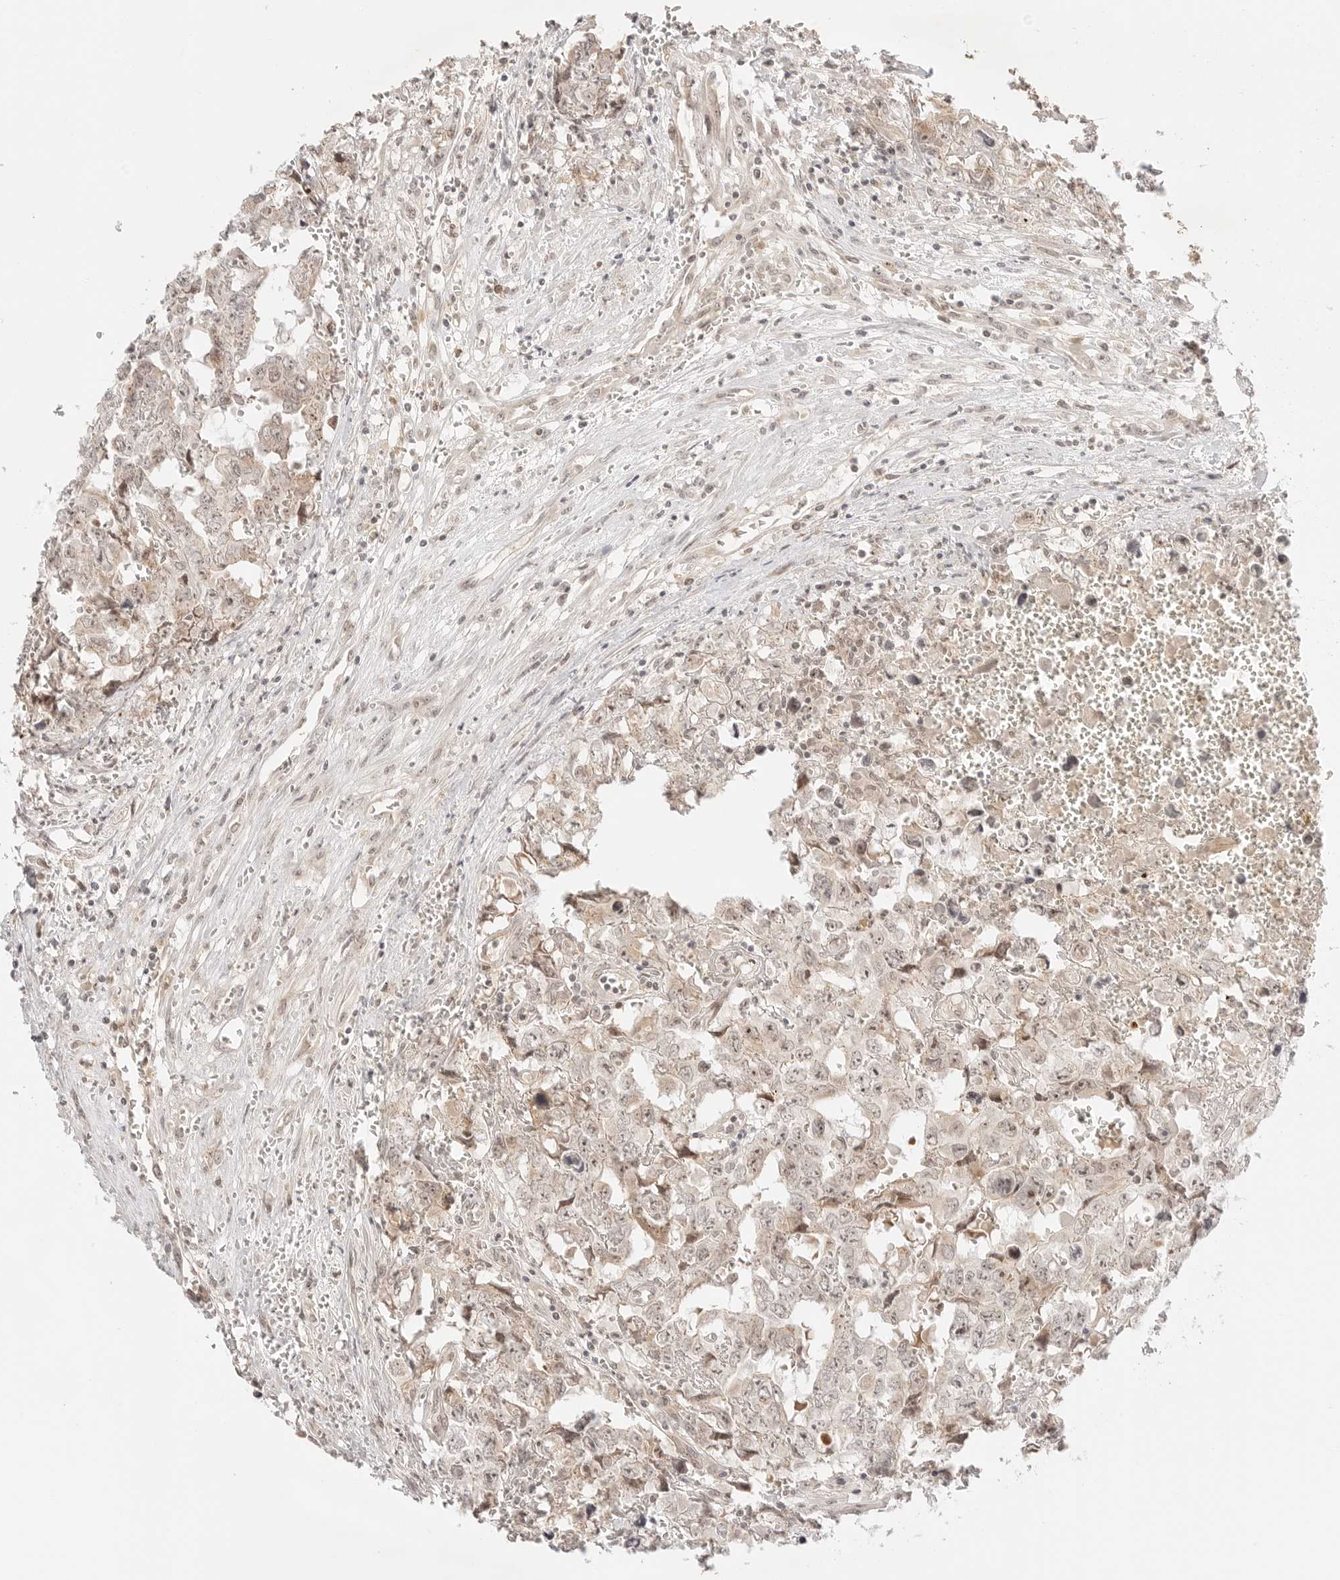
{"staining": {"intensity": "weak", "quantity": ">75%", "location": "nuclear"}, "tissue": "testis cancer", "cell_type": "Tumor cells", "image_type": "cancer", "snomed": [{"axis": "morphology", "description": "Carcinoma, Embryonal, NOS"}, {"axis": "topography", "description": "Testis"}], "caption": "Immunohistochemical staining of human testis cancer reveals low levels of weak nuclear positivity in approximately >75% of tumor cells.", "gene": "RPS6KL1", "patient": {"sex": "male", "age": 31}}